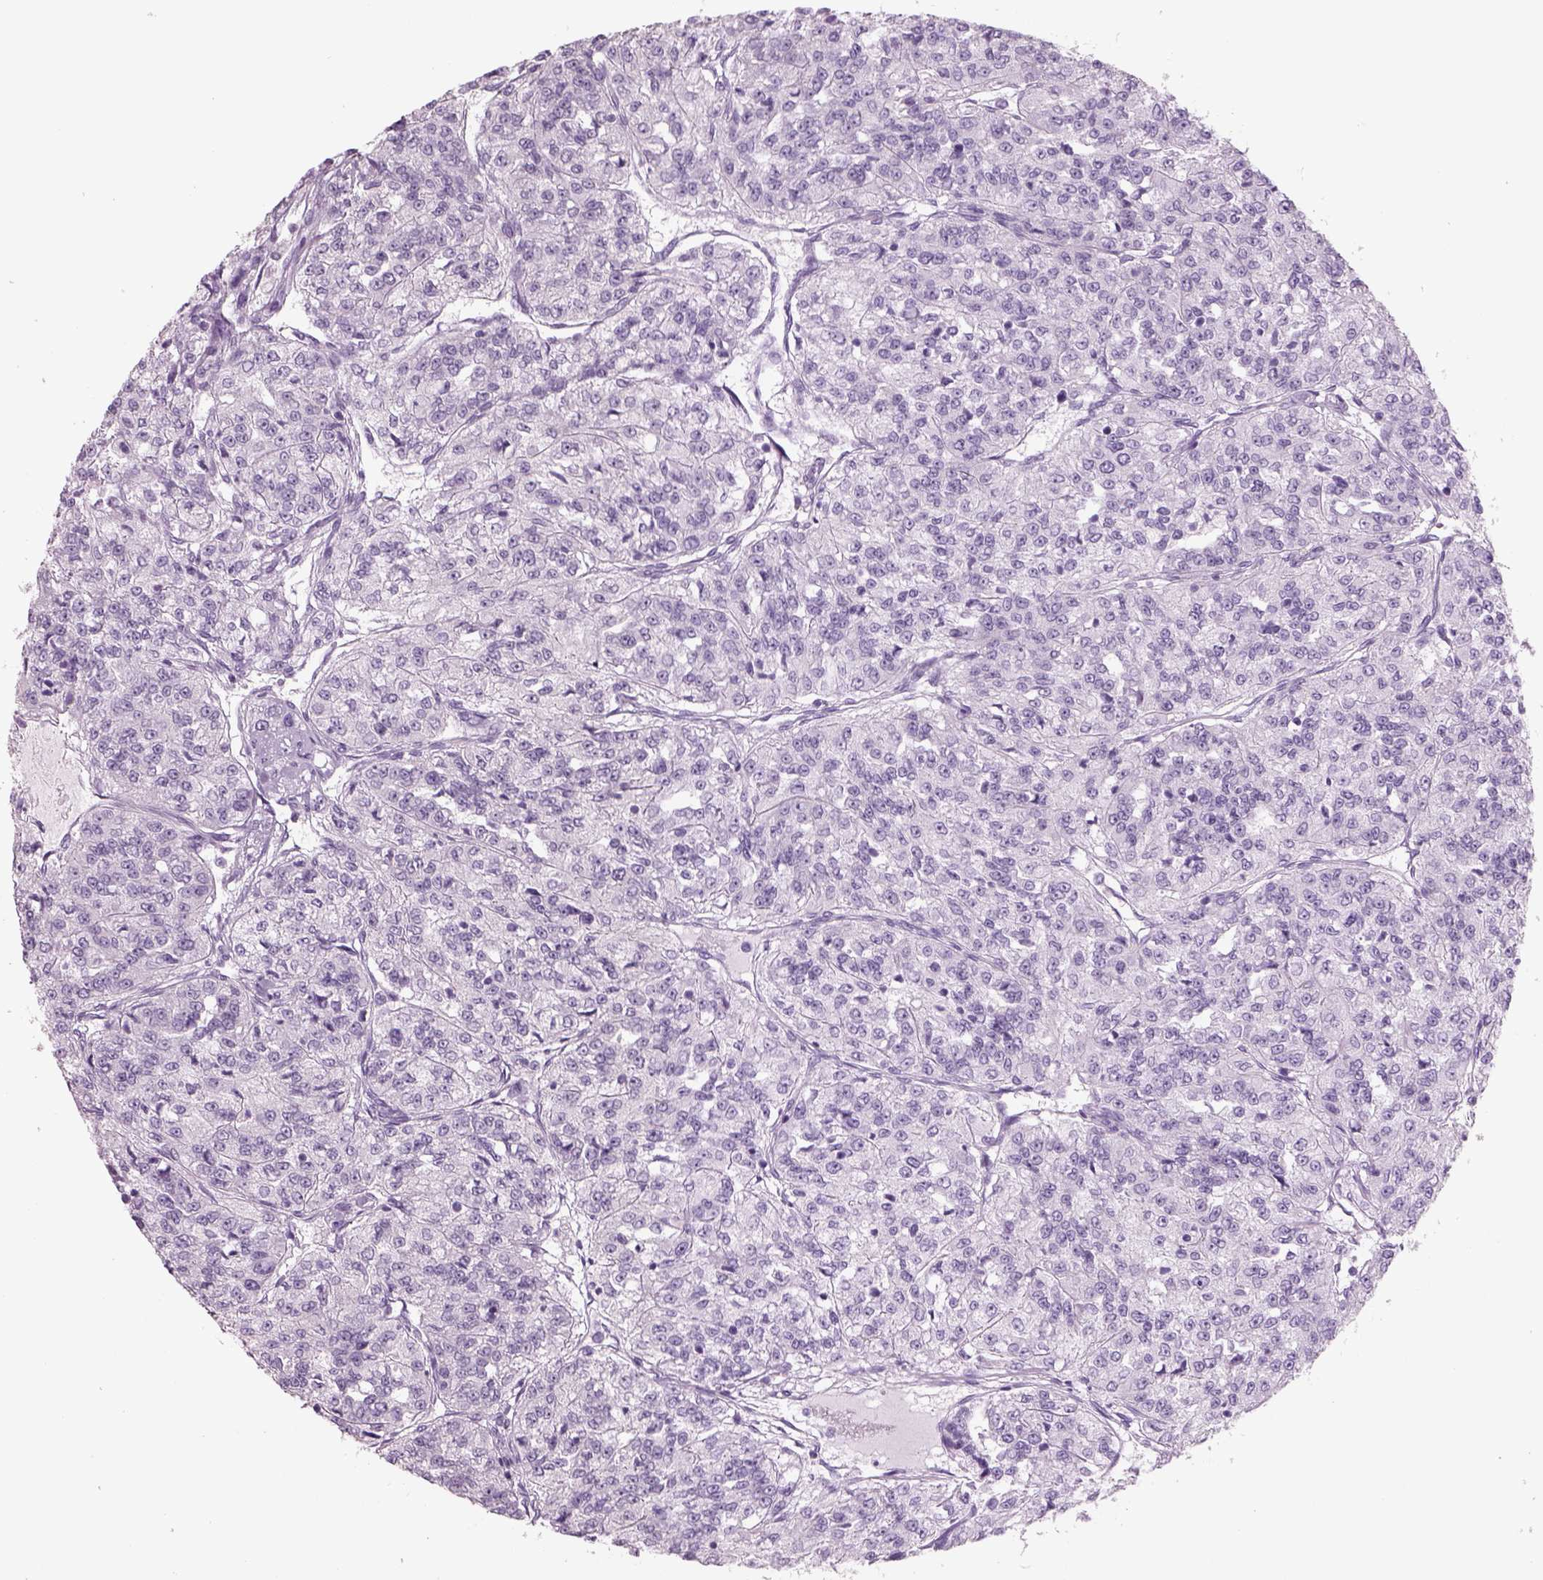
{"staining": {"intensity": "negative", "quantity": "none", "location": "none"}, "tissue": "renal cancer", "cell_type": "Tumor cells", "image_type": "cancer", "snomed": [{"axis": "morphology", "description": "Adenocarcinoma, NOS"}, {"axis": "topography", "description": "Kidney"}], "caption": "Tumor cells are negative for brown protein staining in renal cancer (adenocarcinoma). The staining is performed using DAB brown chromogen with nuclei counter-stained in using hematoxylin.", "gene": "RHO", "patient": {"sex": "female", "age": 63}}